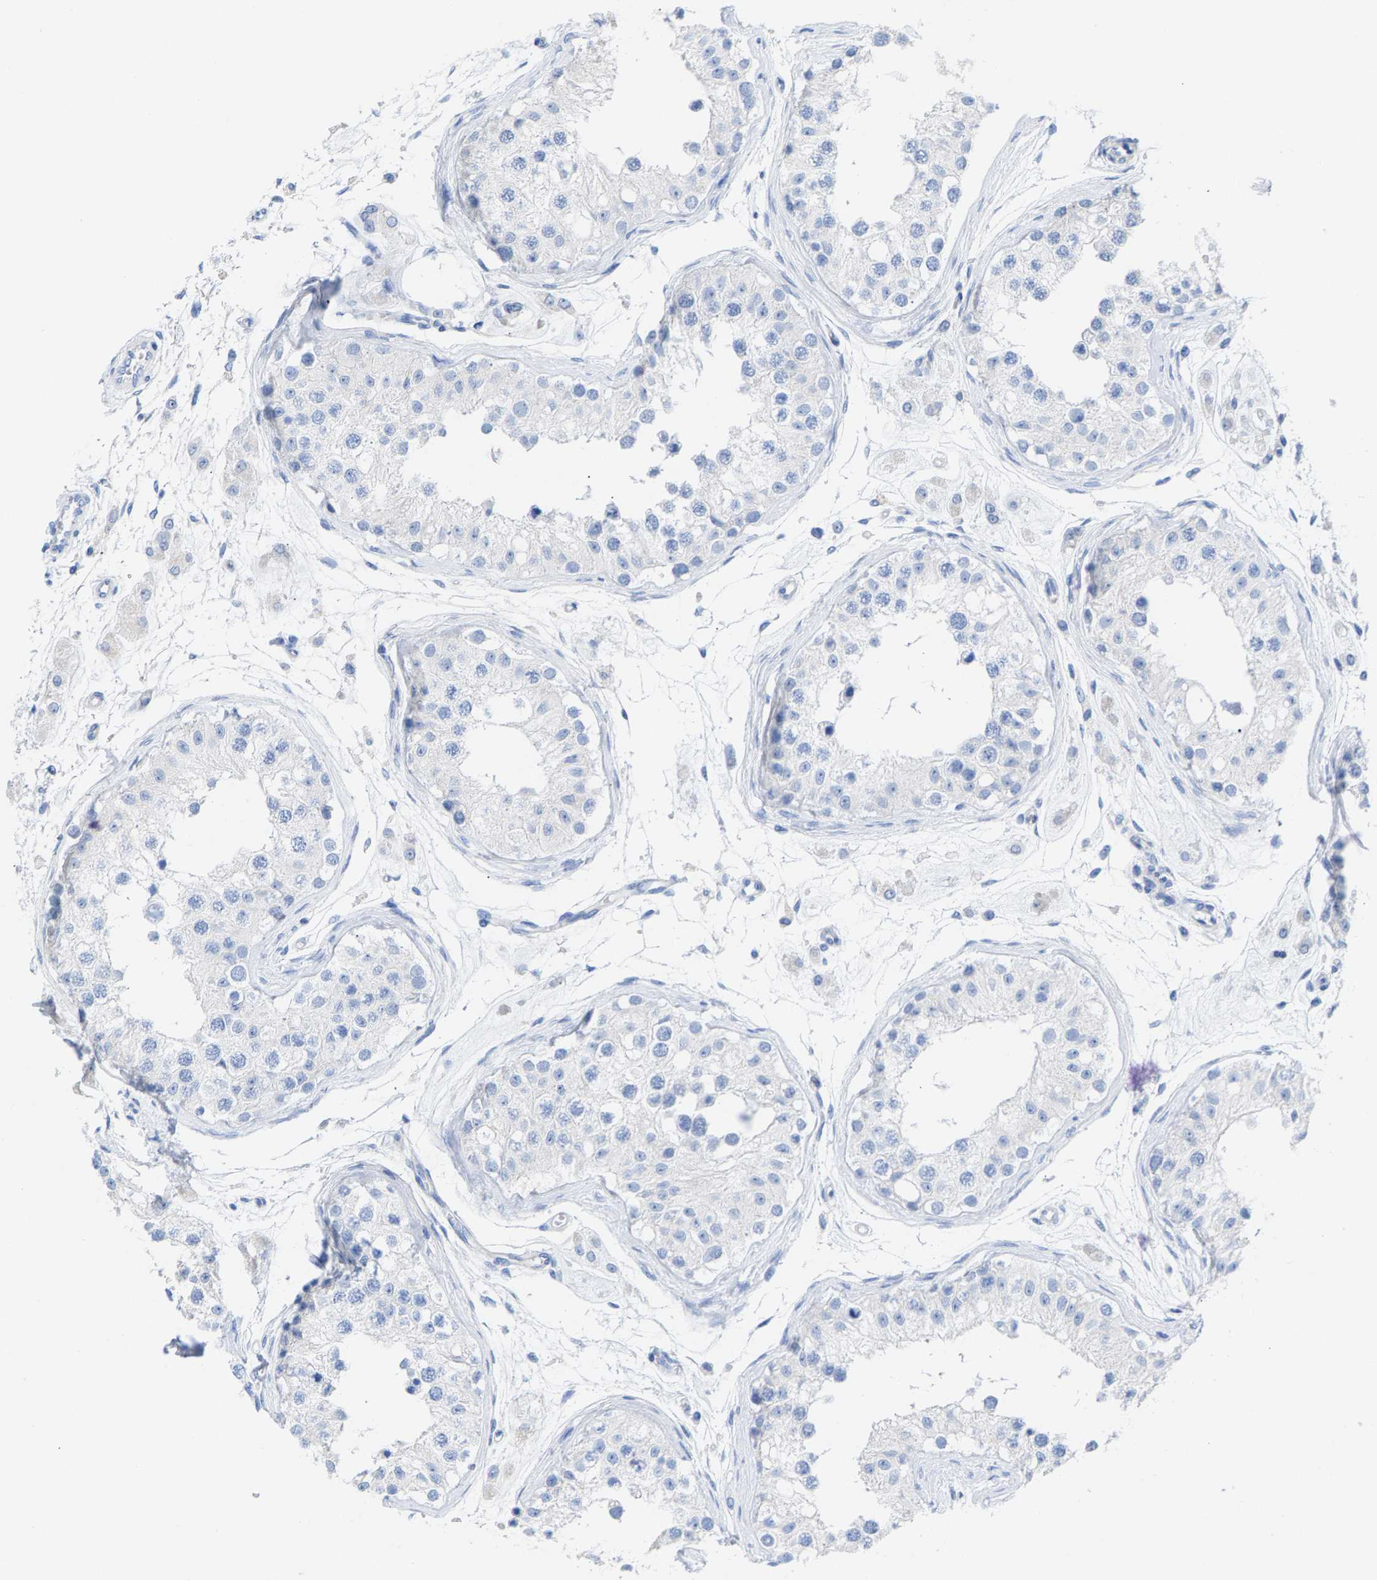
{"staining": {"intensity": "negative", "quantity": "none", "location": "none"}, "tissue": "testis", "cell_type": "Cells in seminiferous ducts", "image_type": "normal", "snomed": [{"axis": "morphology", "description": "Normal tissue, NOS"}, {"axis": "morphology", "description": "Adenocarcinoma, metastatic, NOS"}, {"axis": "topography", "description": "Testis"}], "caption": "A micrograph of testis stained for a protein shows no brown staining in cells in seminiferous ducts.", "gene": "CPA1", "patient": {"sex": "male", "age": 26}}